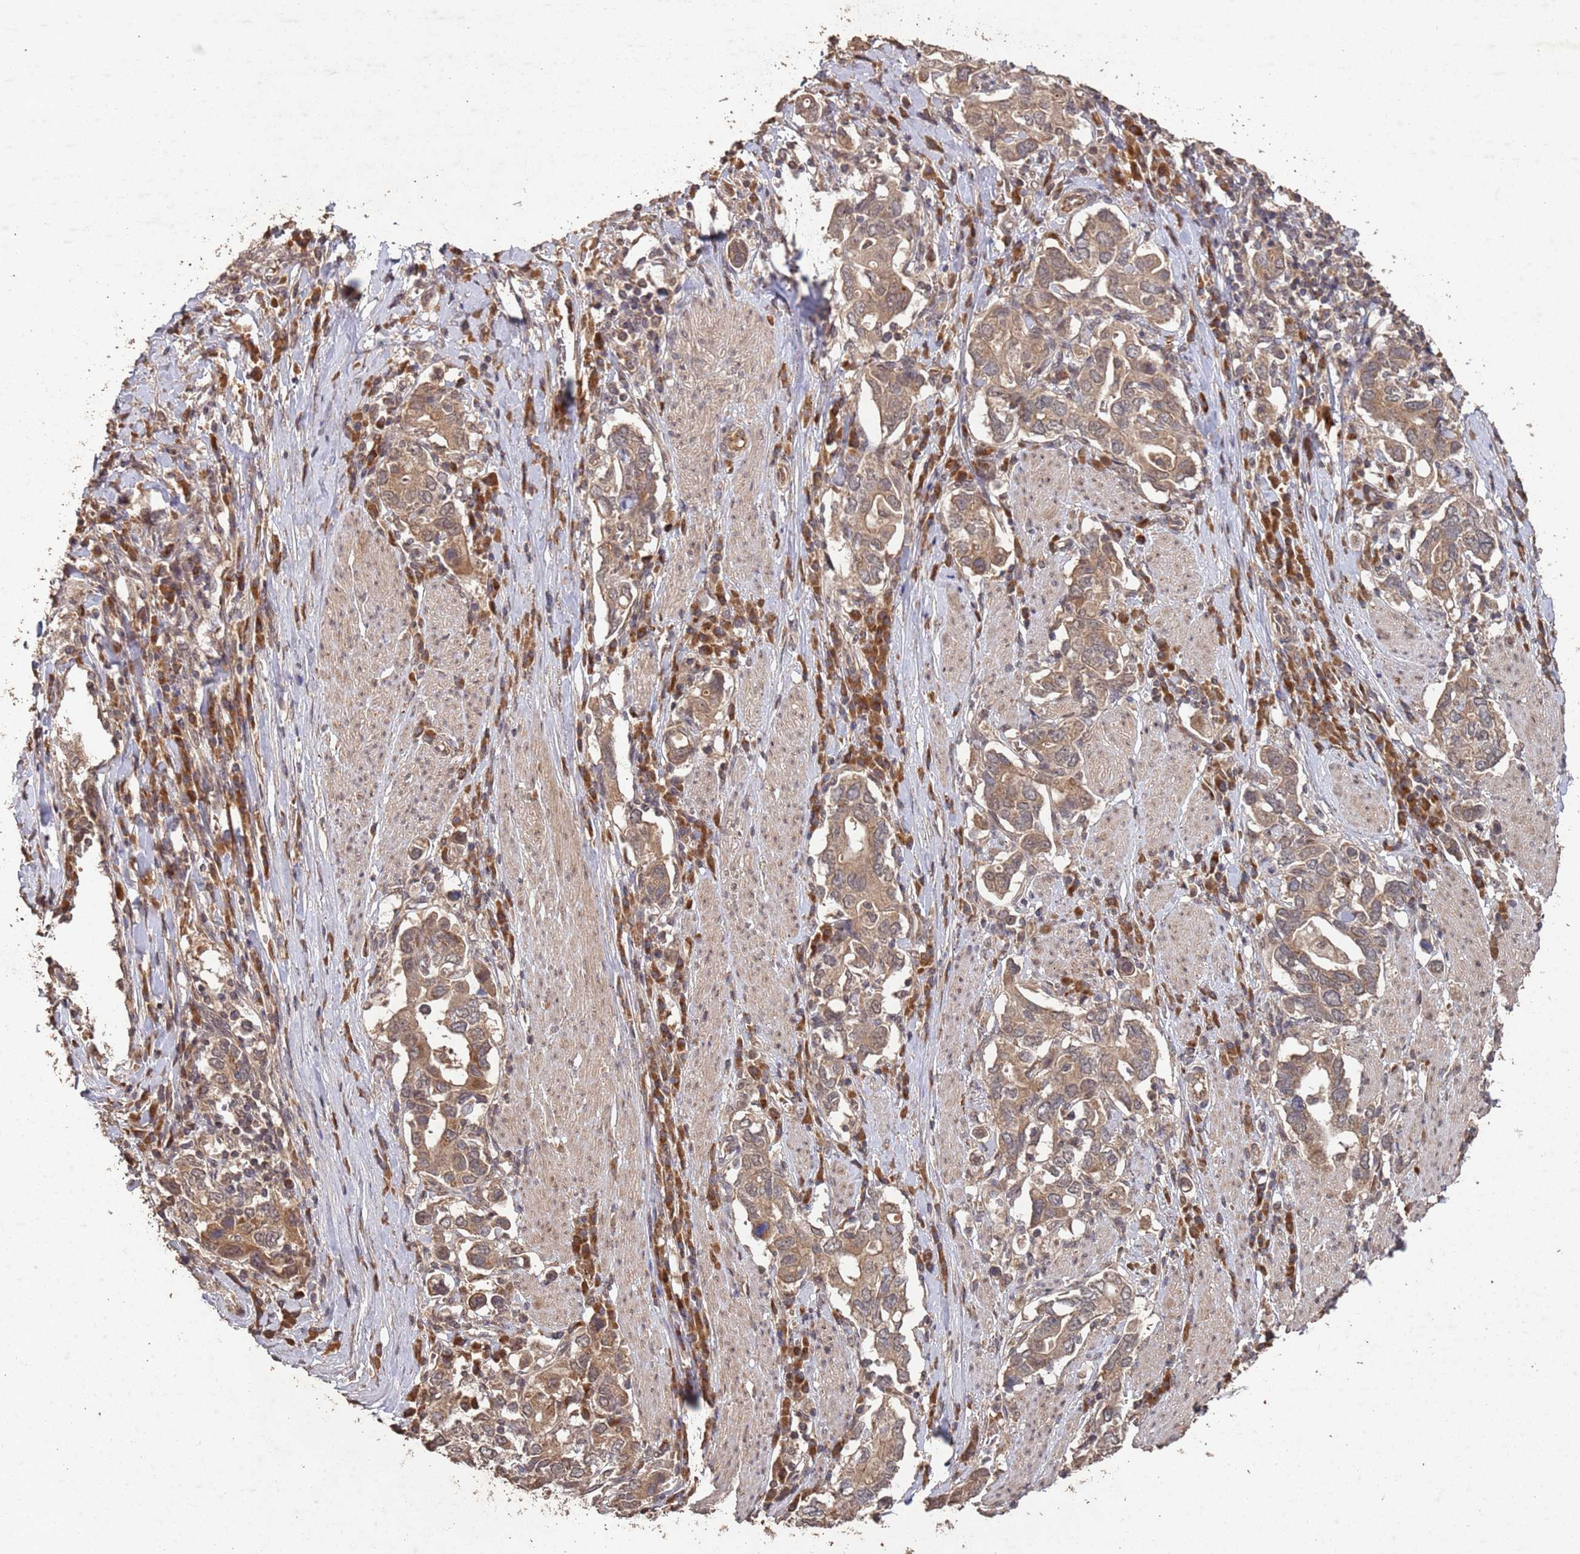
{"staining": {"intensity": "moderate", "quantity": ">75%", "location": "cytoplasmic/membranous"}, "tissue": "stomach cancer", "cell_type": "Tumor cells", "image_type": "cancer", "snomed": [{"axis": "morphology", "description": "Adenocarcinoma, NOS"}, {"axis": "topography", "description": "Stomach, upper"}, {"axis": "topography", "description": "Stomach"}], "caption": "A brown stain shows moderate cytoplasmic/membranous expression of a protein in human adenocarcinoma (stomach) tumor cells.", "gene": "FRAT1", "patient": {"sex": "male", "age": 62}}